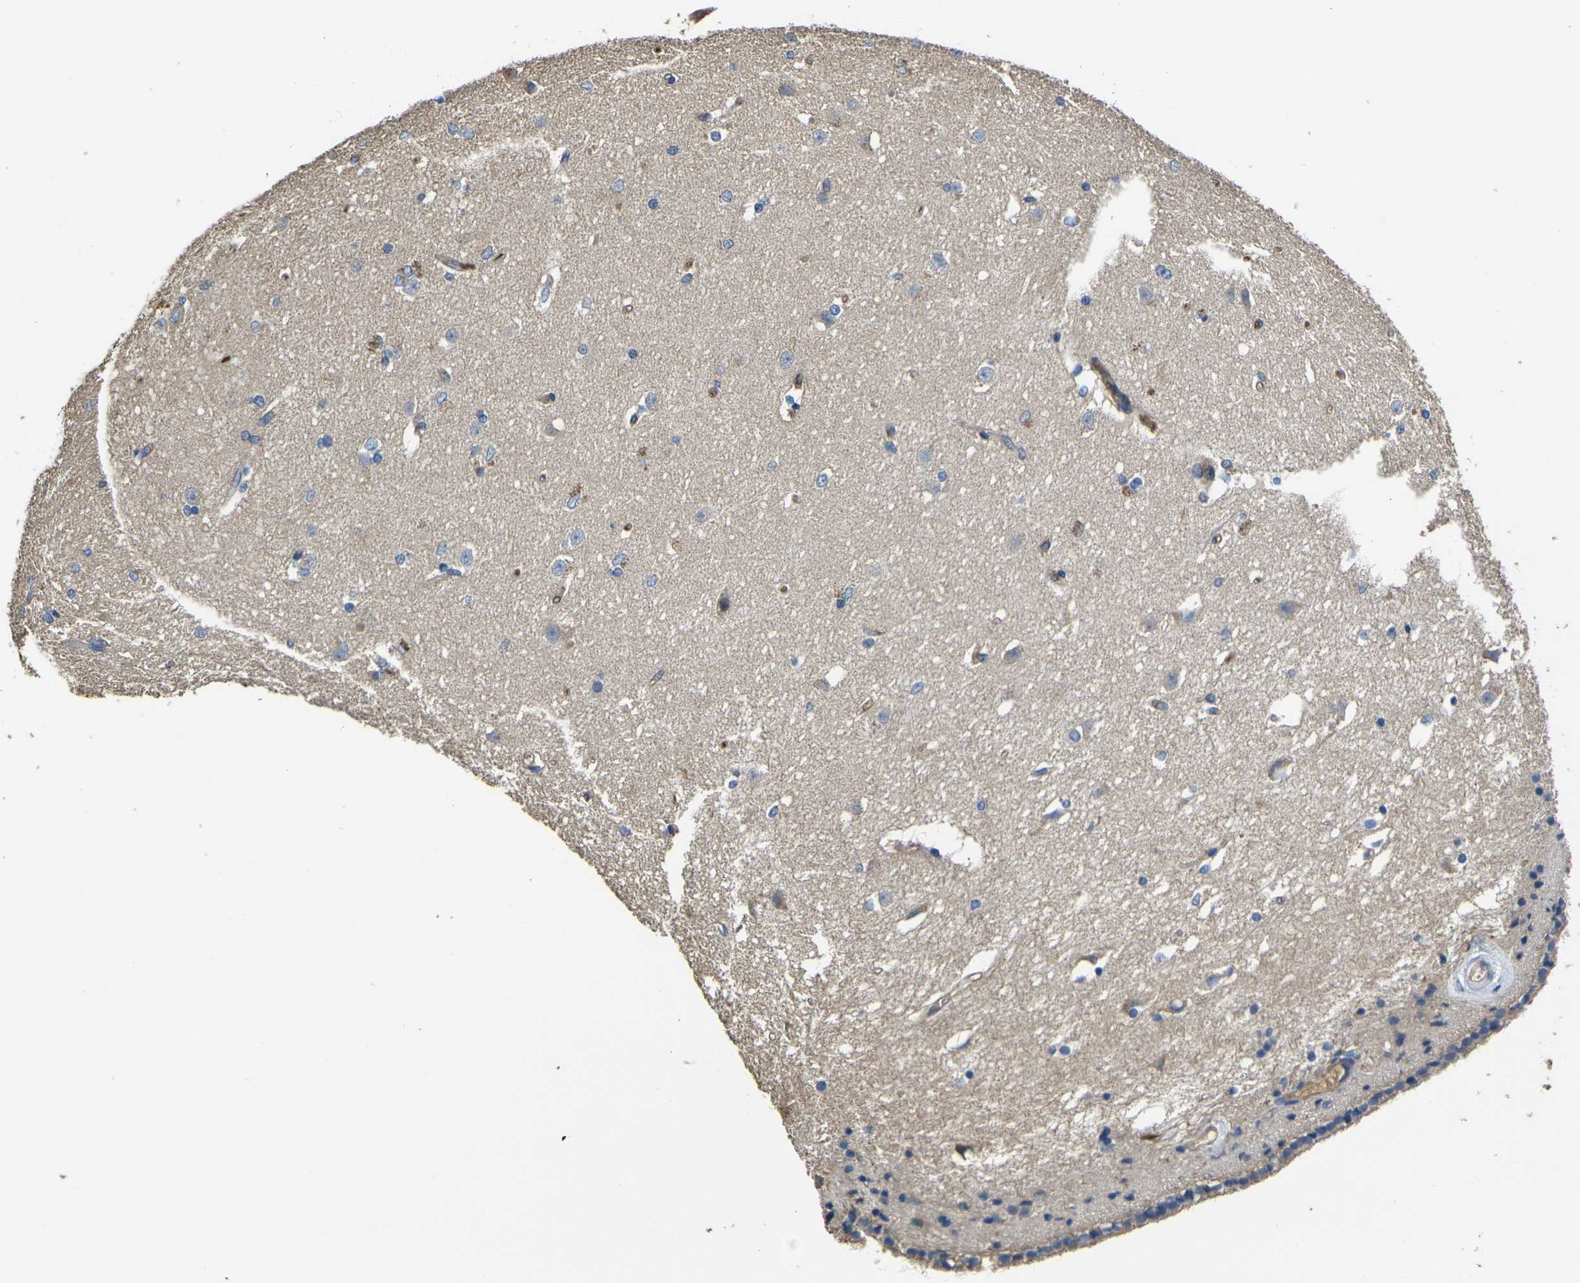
{"staining": {"intensity": "weak", "quantity": "<25%", "location": "cytoplasmic/membranous"}, "tissue": "caudate", "cell_type": "Glial cells", "image_type": "normal", "snomed": [{"axis": "morphology", "description": "Normal tissue, NOS"}, {"axis": "topography", "description": "Lateral ventricle wall"}], "caption": "An immunohistochemistry histopathology image of unremarkable caudate is shown. There is no staining in glial cells of caudate. (DAB (3,3'-diaminobenzidine) immunohistochemistry visualized using brightfield microscopy, high magnification).", "gene": "HSPG2", "patient": {"sex": "female", "age": 19}}